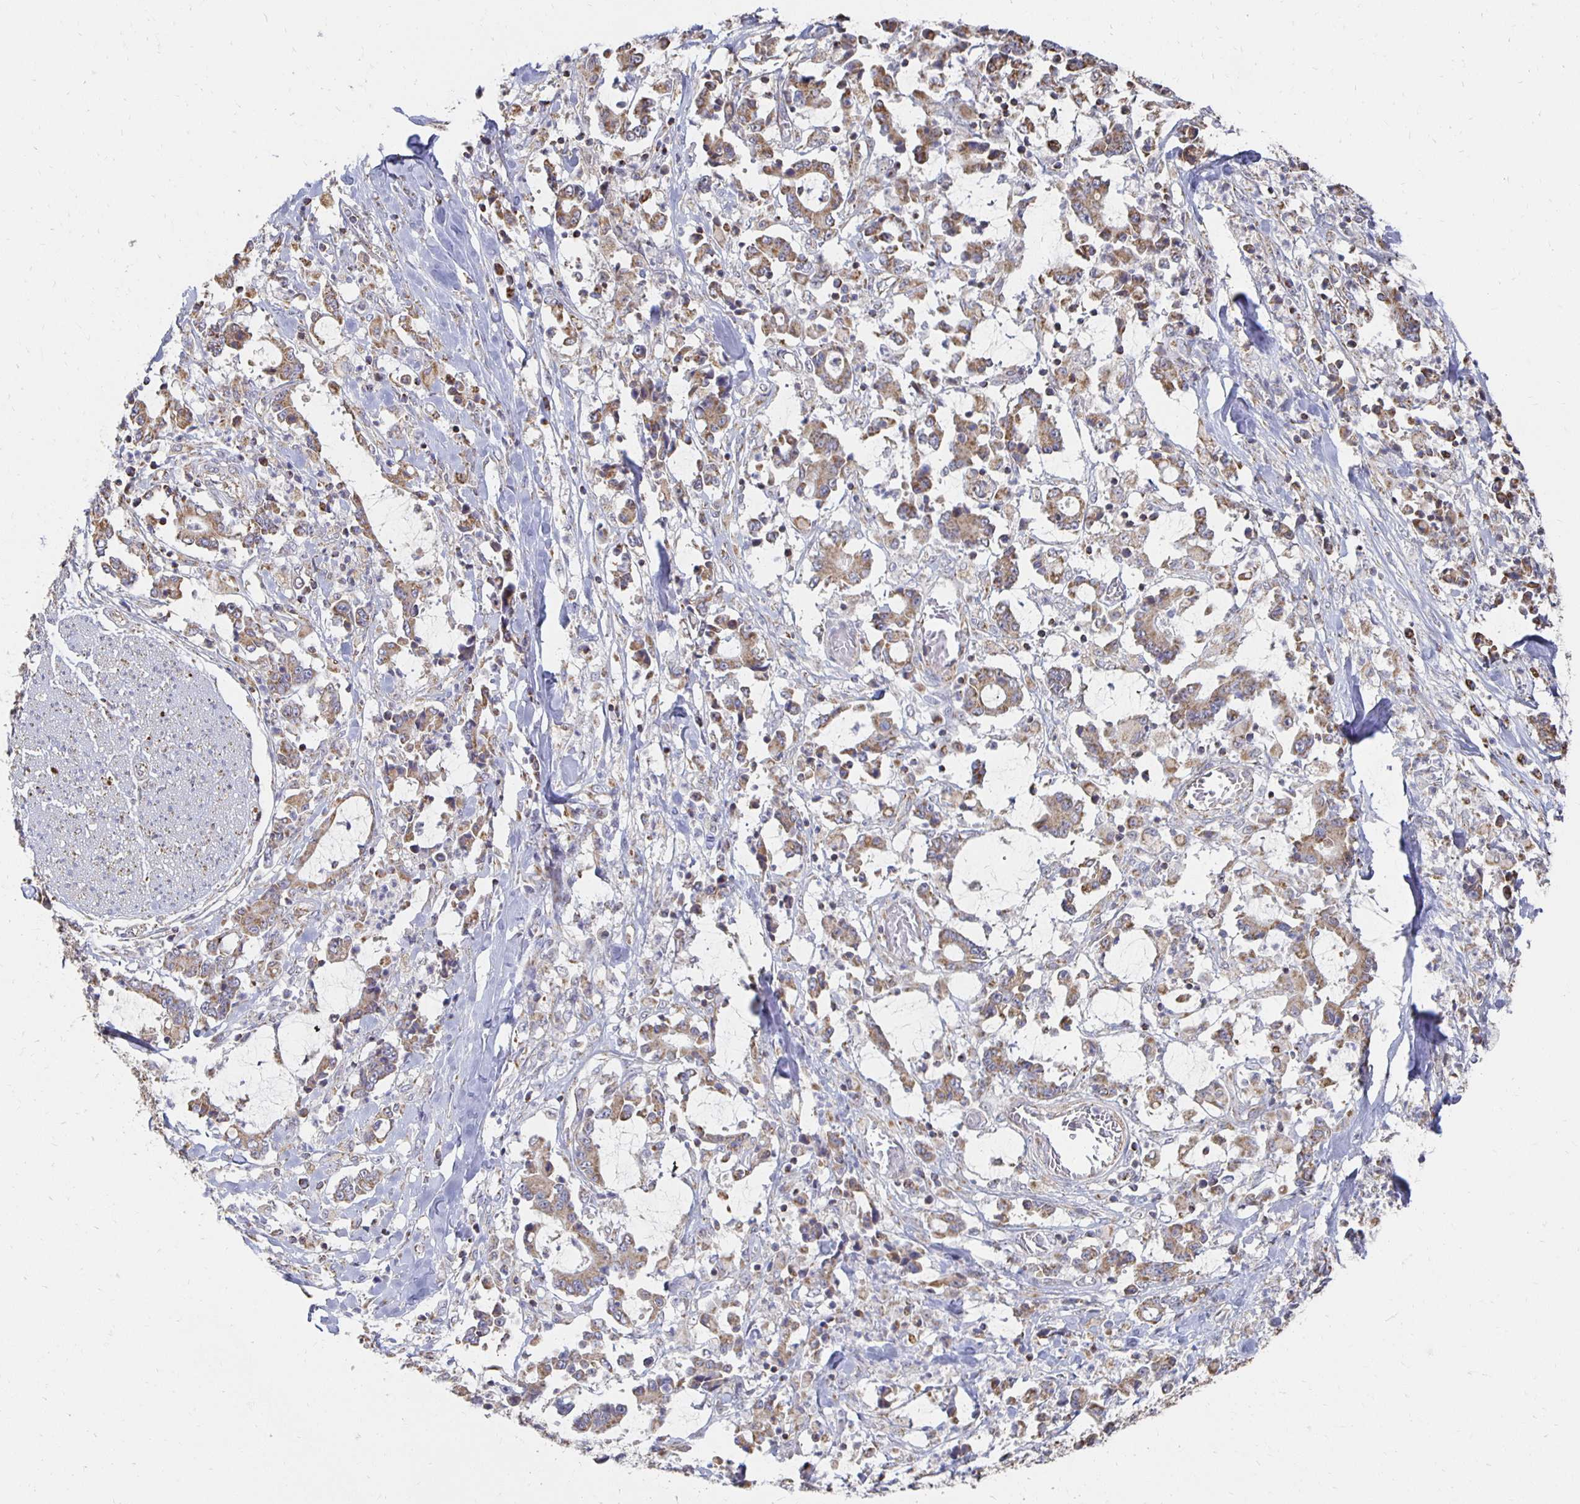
{"staining": {"intensity": "weak", "quantity": ">75%", "location": "cytoplasmic/membranous"}, "tissue": "stomach cancer", "cell_type": "Tumor cells", "image_type": "cancer", "snomed": [{"axis": "morphology", "description": "Adenocarcinoma, NOS"}, {"axis": "topography", "description": "Stomach, upper"}], "caption": "About >75% of tumor cells in stomach cancer (adenocarcinoma) reveal weak cytoplasmic/membranous protein expression as visualized by brown immunohistochemical staining.", "gene": "NKX2-8", "patient": {"sex": "male", "age": 68}}